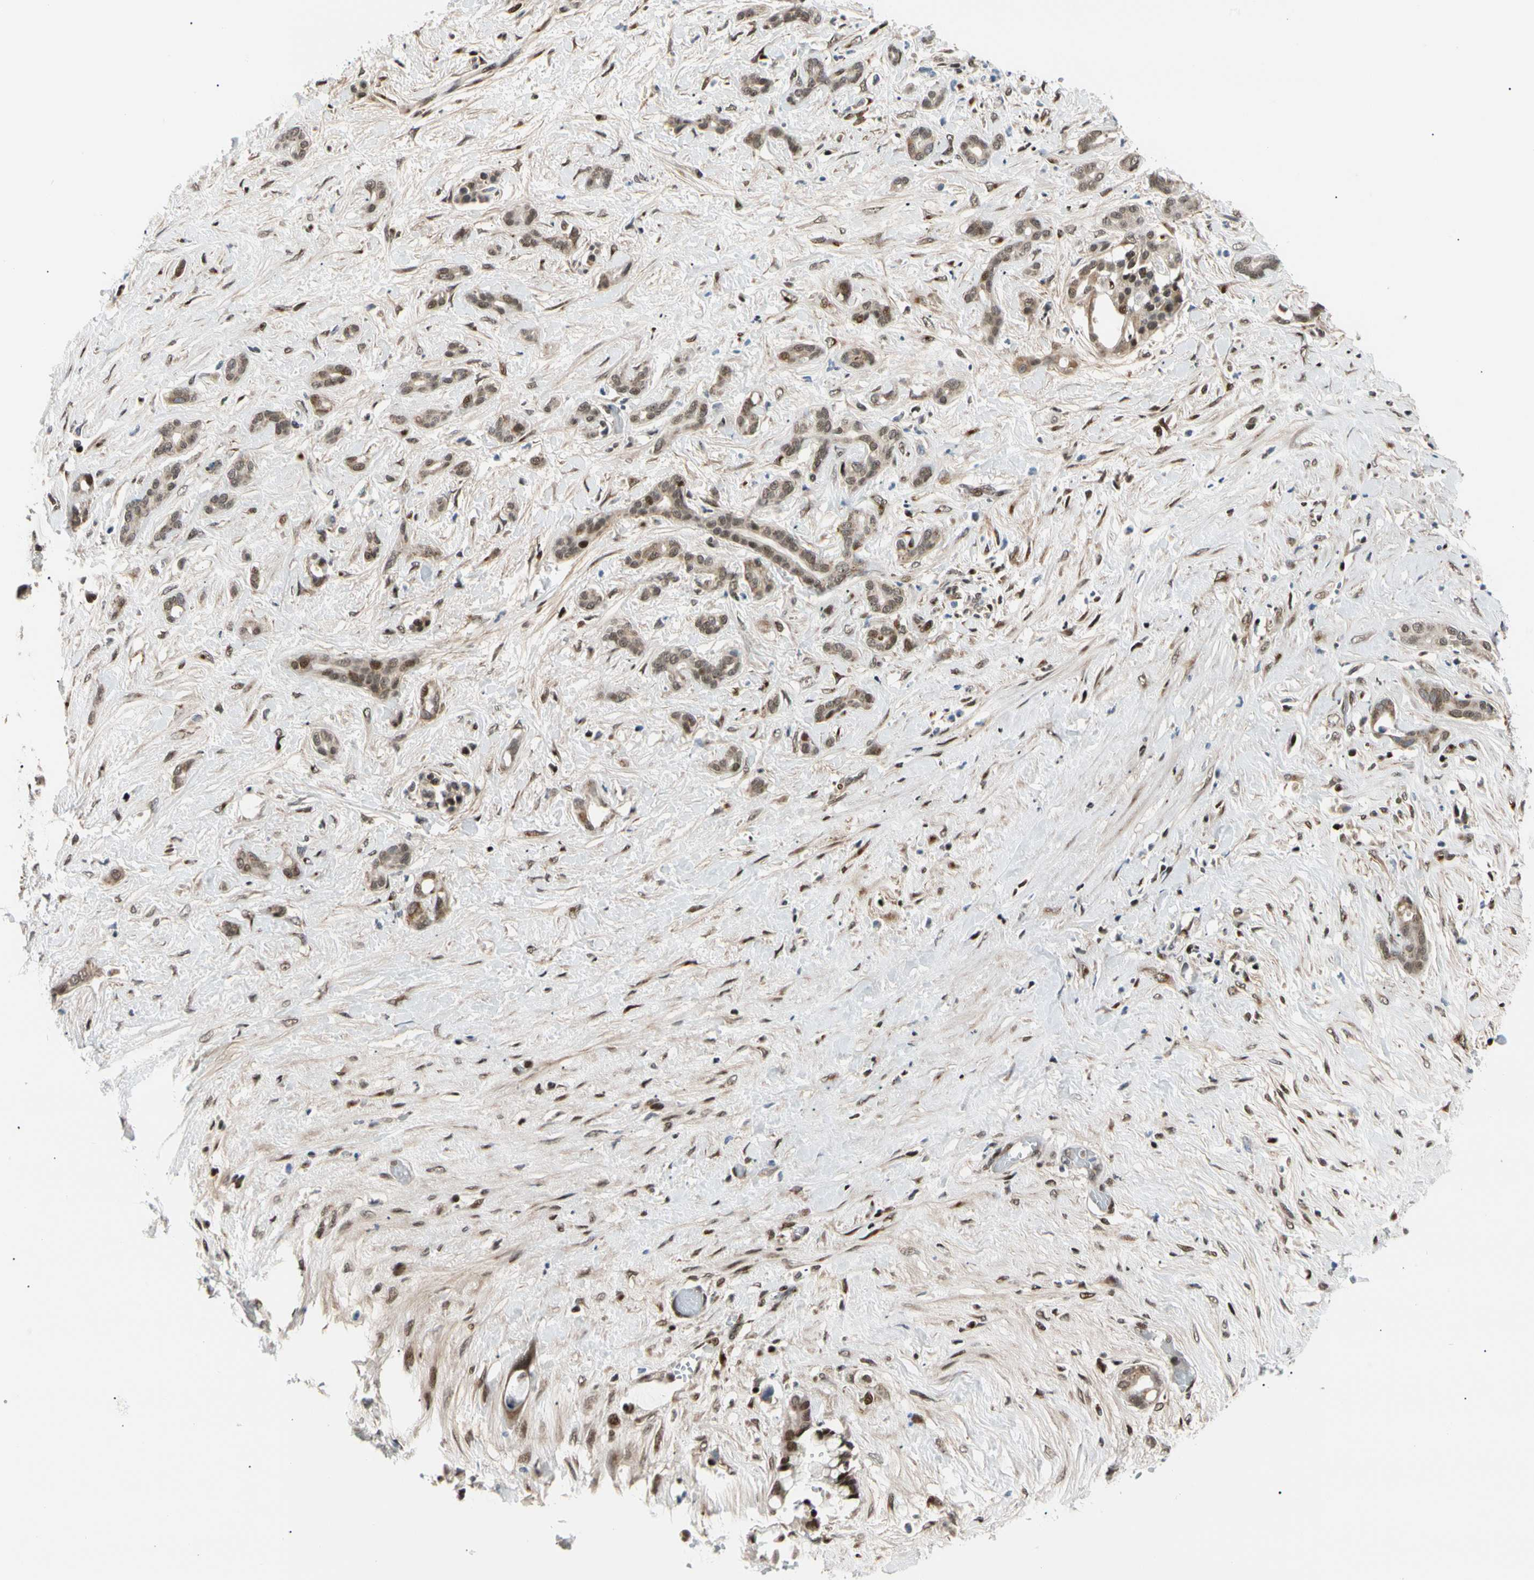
{"staining": {"intensity": "moderate", "quantity": "25%-75%", "location": "nuclear"}, "tissue": "pancreatic cancer", "cell_type": "Tumor cells", "image_type": "cancer", "snomed": [{"axis": "morphology", "description": "Adenocarcinoma, NOS"}, {"axis": "topography", "description": "Pancreas"}], "caption": "Brown immunohistochemical staining in pancreatic cancer shows moderate nuclear staining in about 25%-75% of tumor cells.", "gene": "E2F1", "patient": {"sex": "male", "age": 41}}